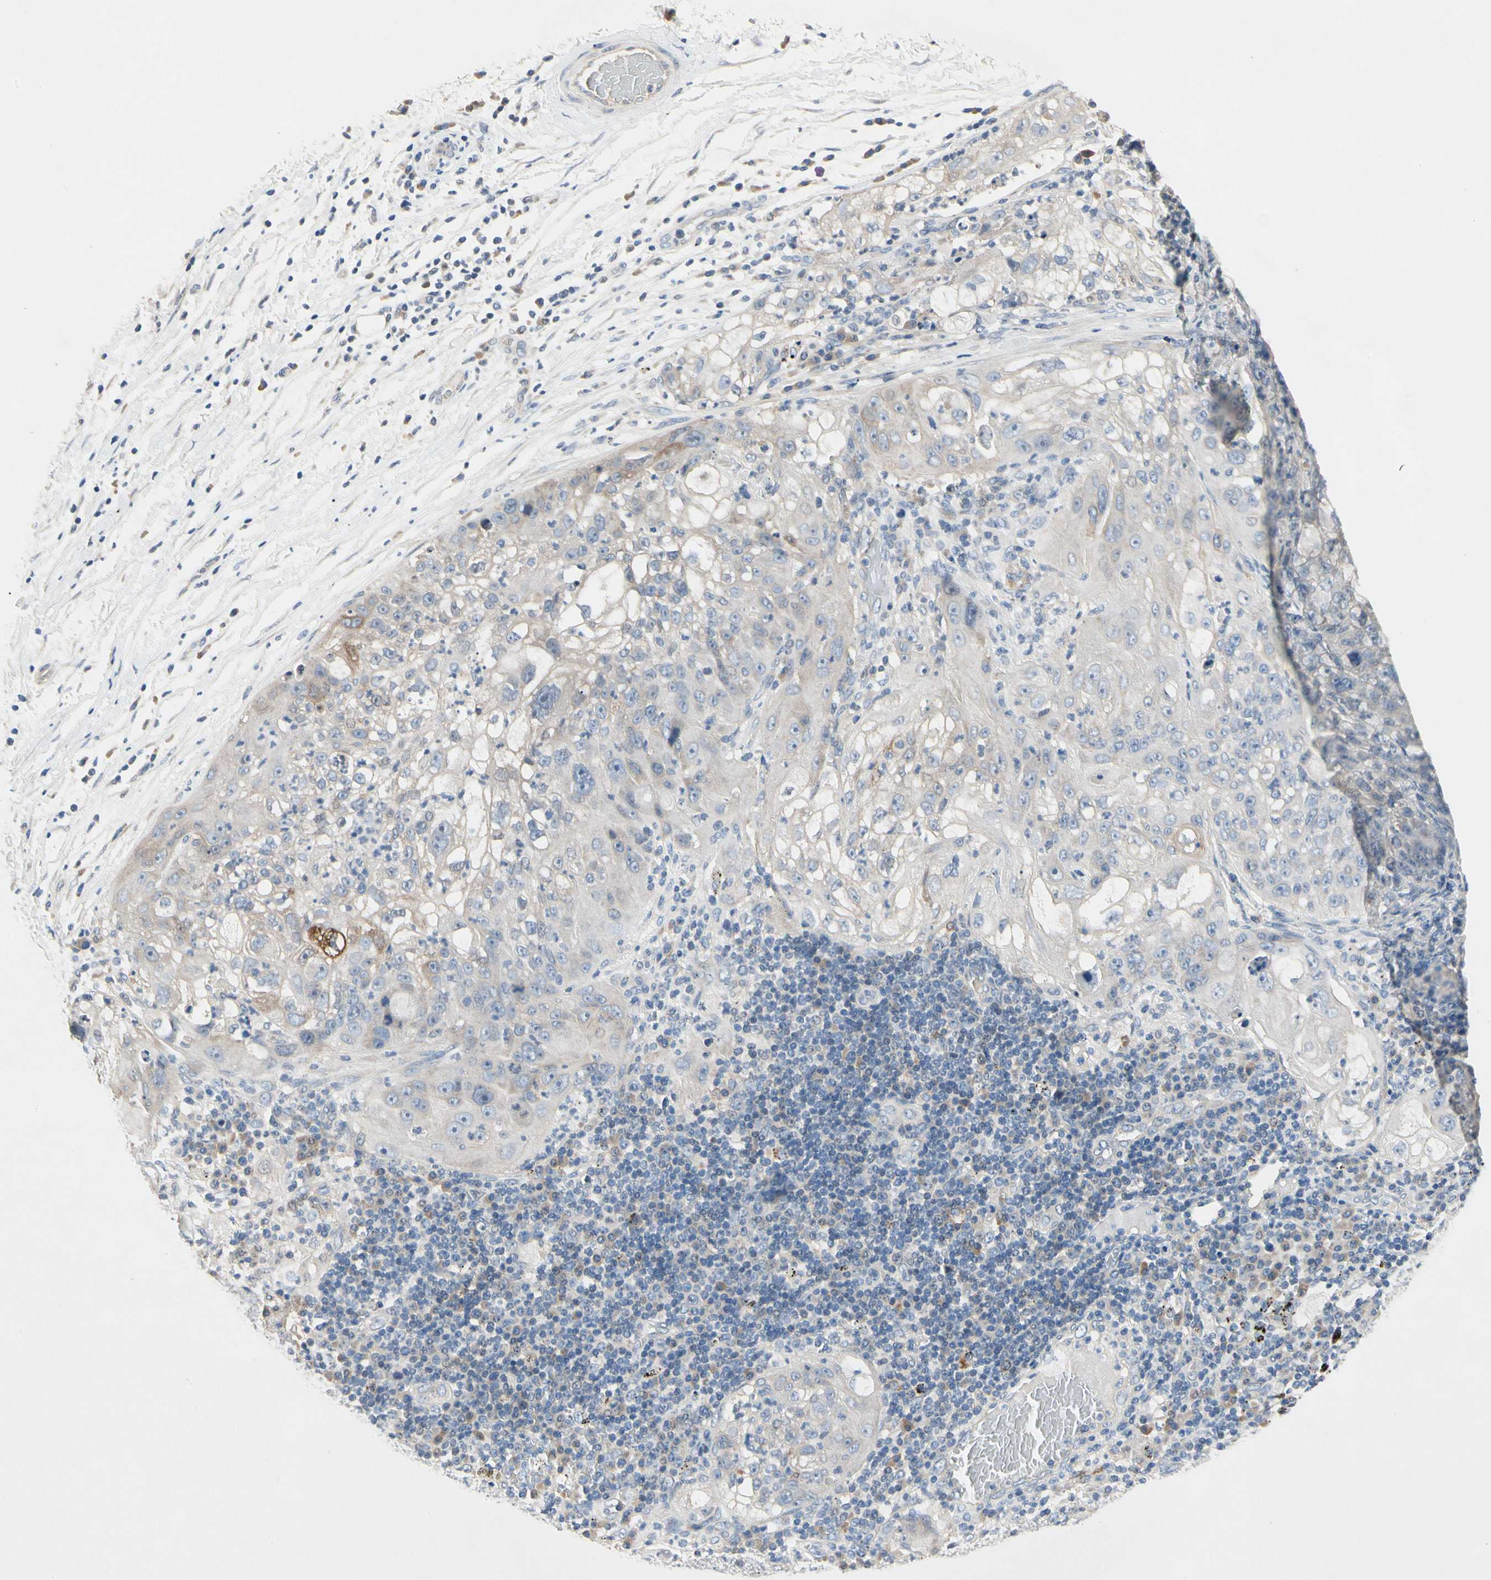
{"staining": {"intensity": "weak", "quantity": "<25%", "location": "cytoplasmic/membranous"}, "tissue": "lung cancer", "cell_type": "Tumor cells", "image_type": "cancer", "snomed": [{"axis": "morphology", "description": "Inflammation, NOS"}, {"axis": "morphology", "description": "Squamous cell carcinoma, NOS"}, {"axis": "topography", "description": "Lymph node"}, {"axis": "topography", "description": "Soft tissue"}, {"axis": "topography", "description": "Lung"}], "caption": "Immunohistochemistry of human squamous cell carcinoma (lung) displays no expression in tumor cells.", "gene": "GAS6", "patient": {"sex": "male", "age": 66}}